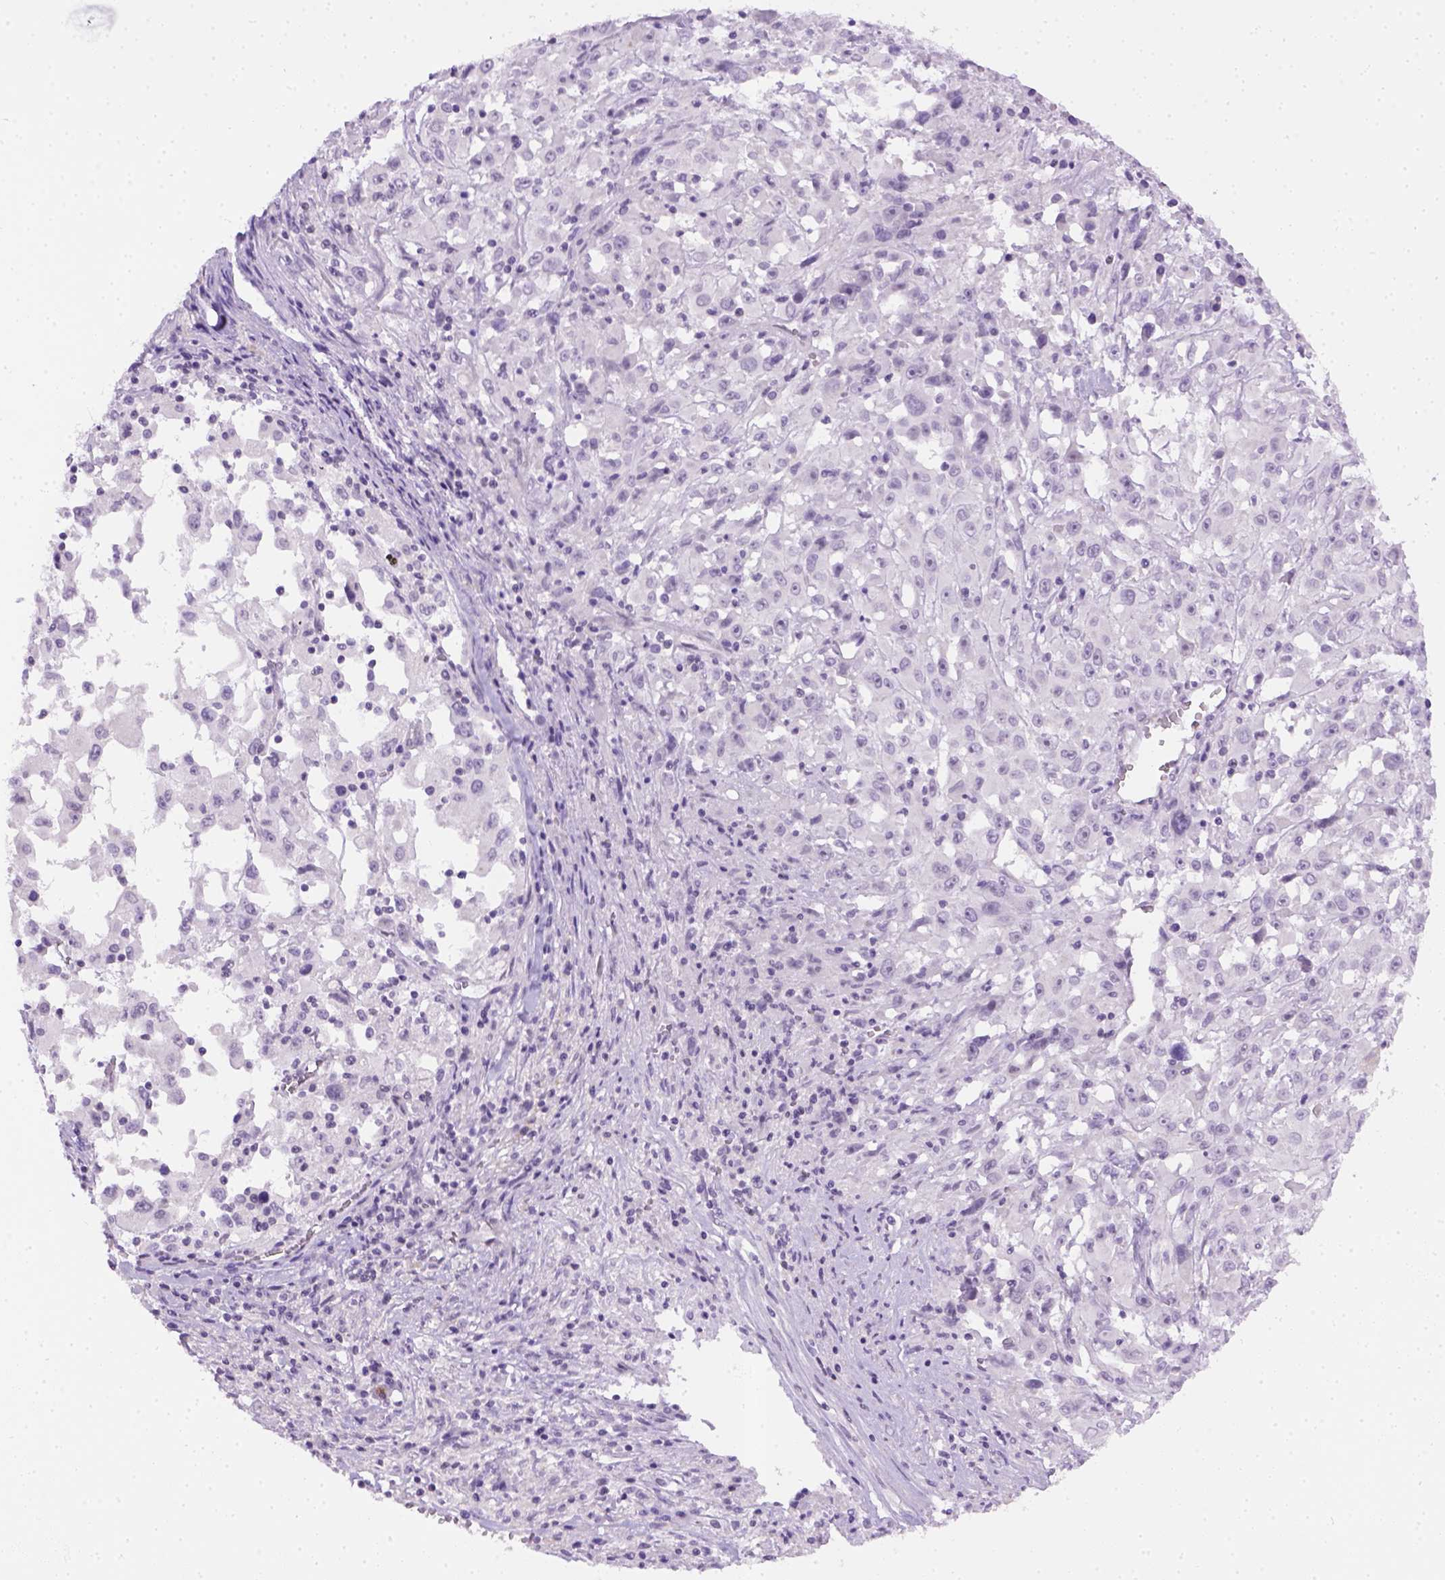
{"staining": {"intensity": "negative", "quantity": "none", "location": "none"}, "tissue": "melanoma", "cell_type": "Tumor cells", "image_type": "cancer", "snomed": [{"axis": "morphology", "description": "Malignant melanoma, Metastatic site"}, {"axis": "topography", "description": "Soft tissue"}], "caption": "DAB immunohistochemical staining of melanoma displays no significant expression in tumor cells.", "gene": "FAM184B", "patient": {"sex": "male", "age": 50}}